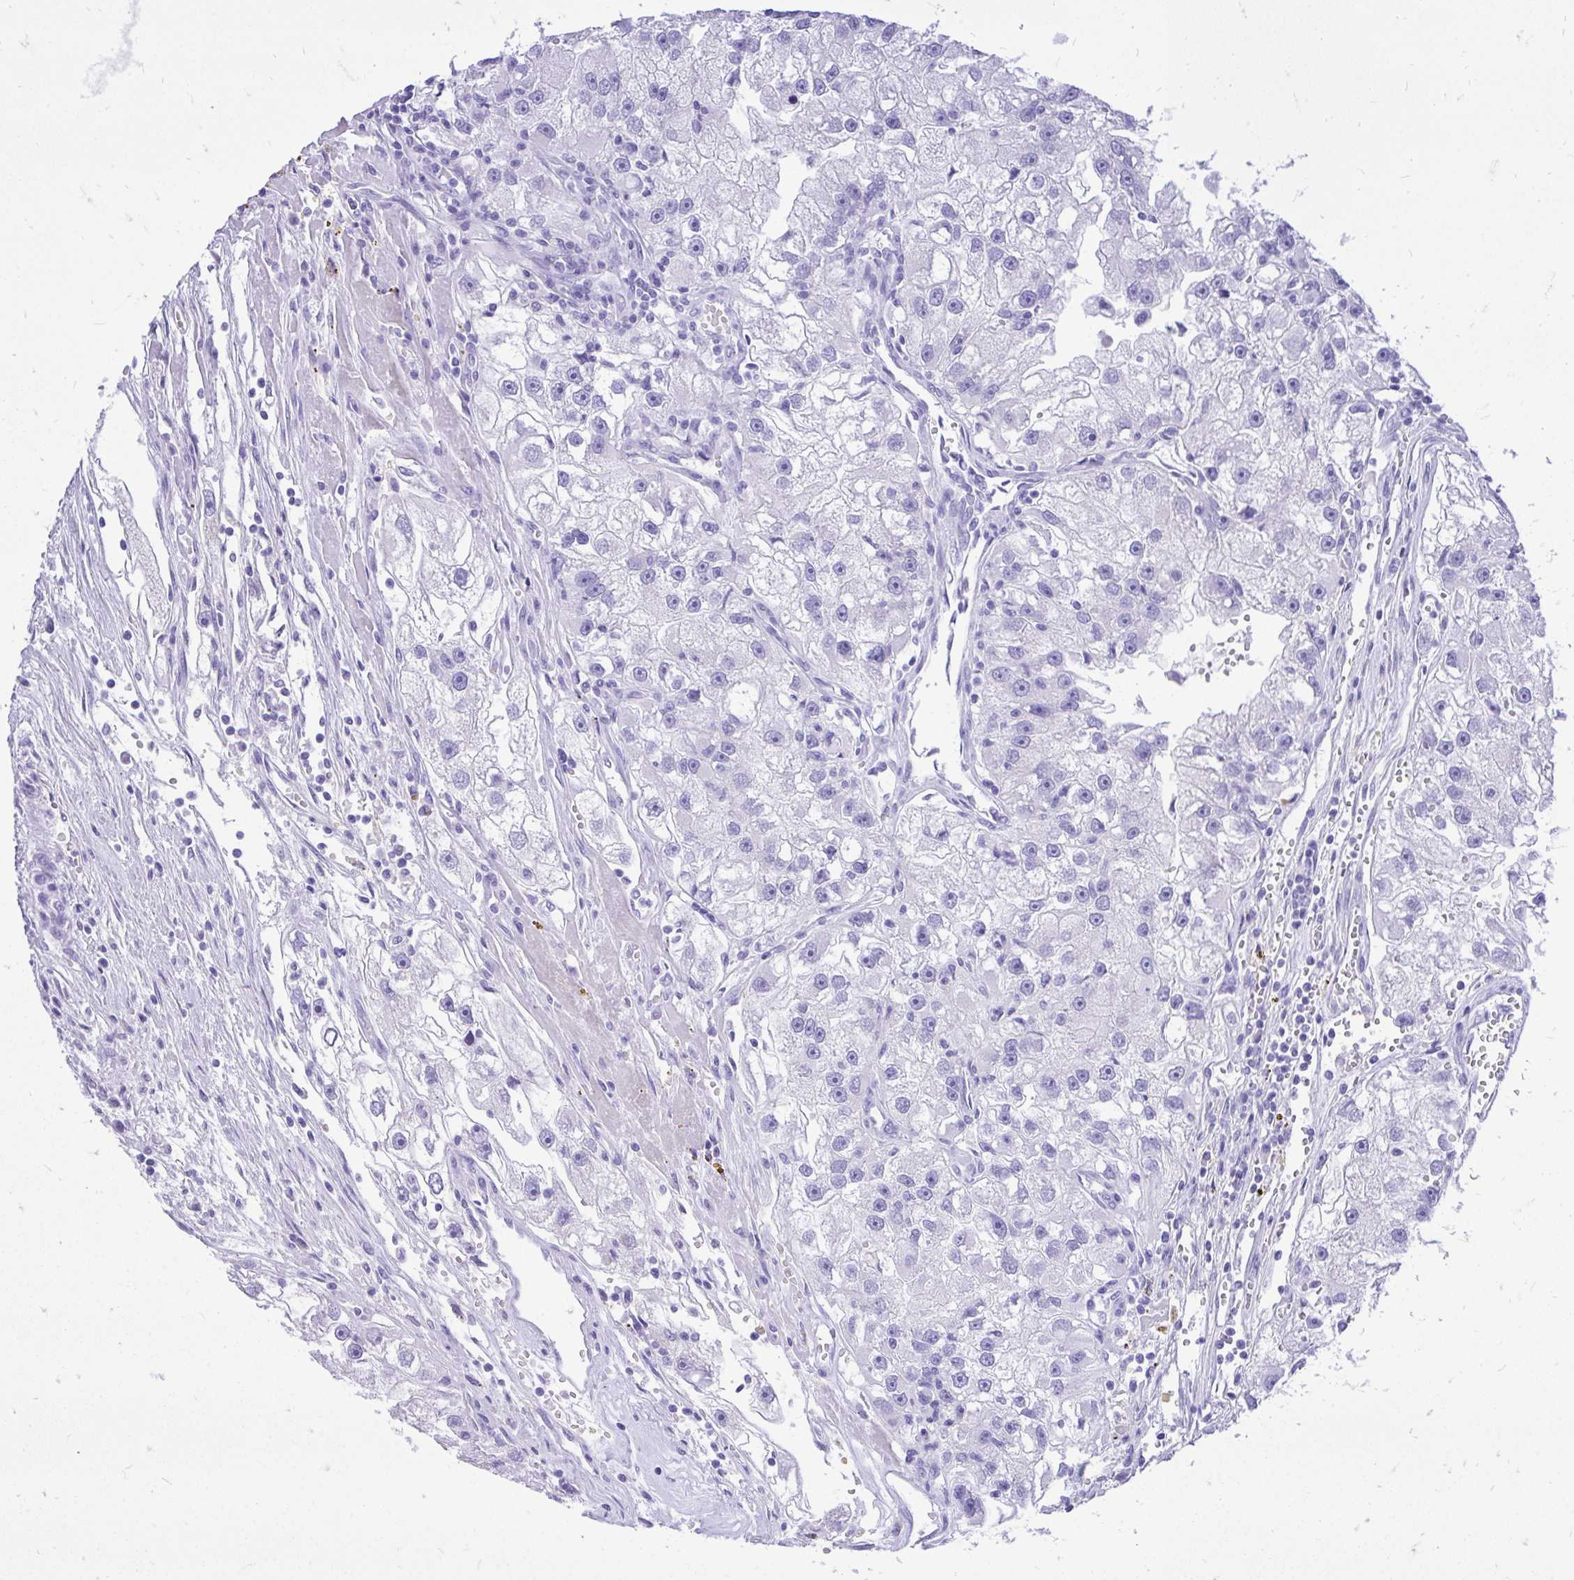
{"staining": {"intensity": "negative", "quantity": "none", "location": "none"}, "tissue": "renal cancer", "cell_type": "Tumor cells", "image_type": "cancer", "snomed": [{"axis": "morphology", "description": "Adenocarcinoma, NOS"}, {"axis": "topography", "description": "Kidney"}], "caption": "This histopathology image is of renal cancer stained with immunohistochemistry to label a protein in brown with the nuclei are counter-stained blue. There is no expression in tumor cells.", "gene": "MON1A", "patient": {"sex": "male", "age": 63}}